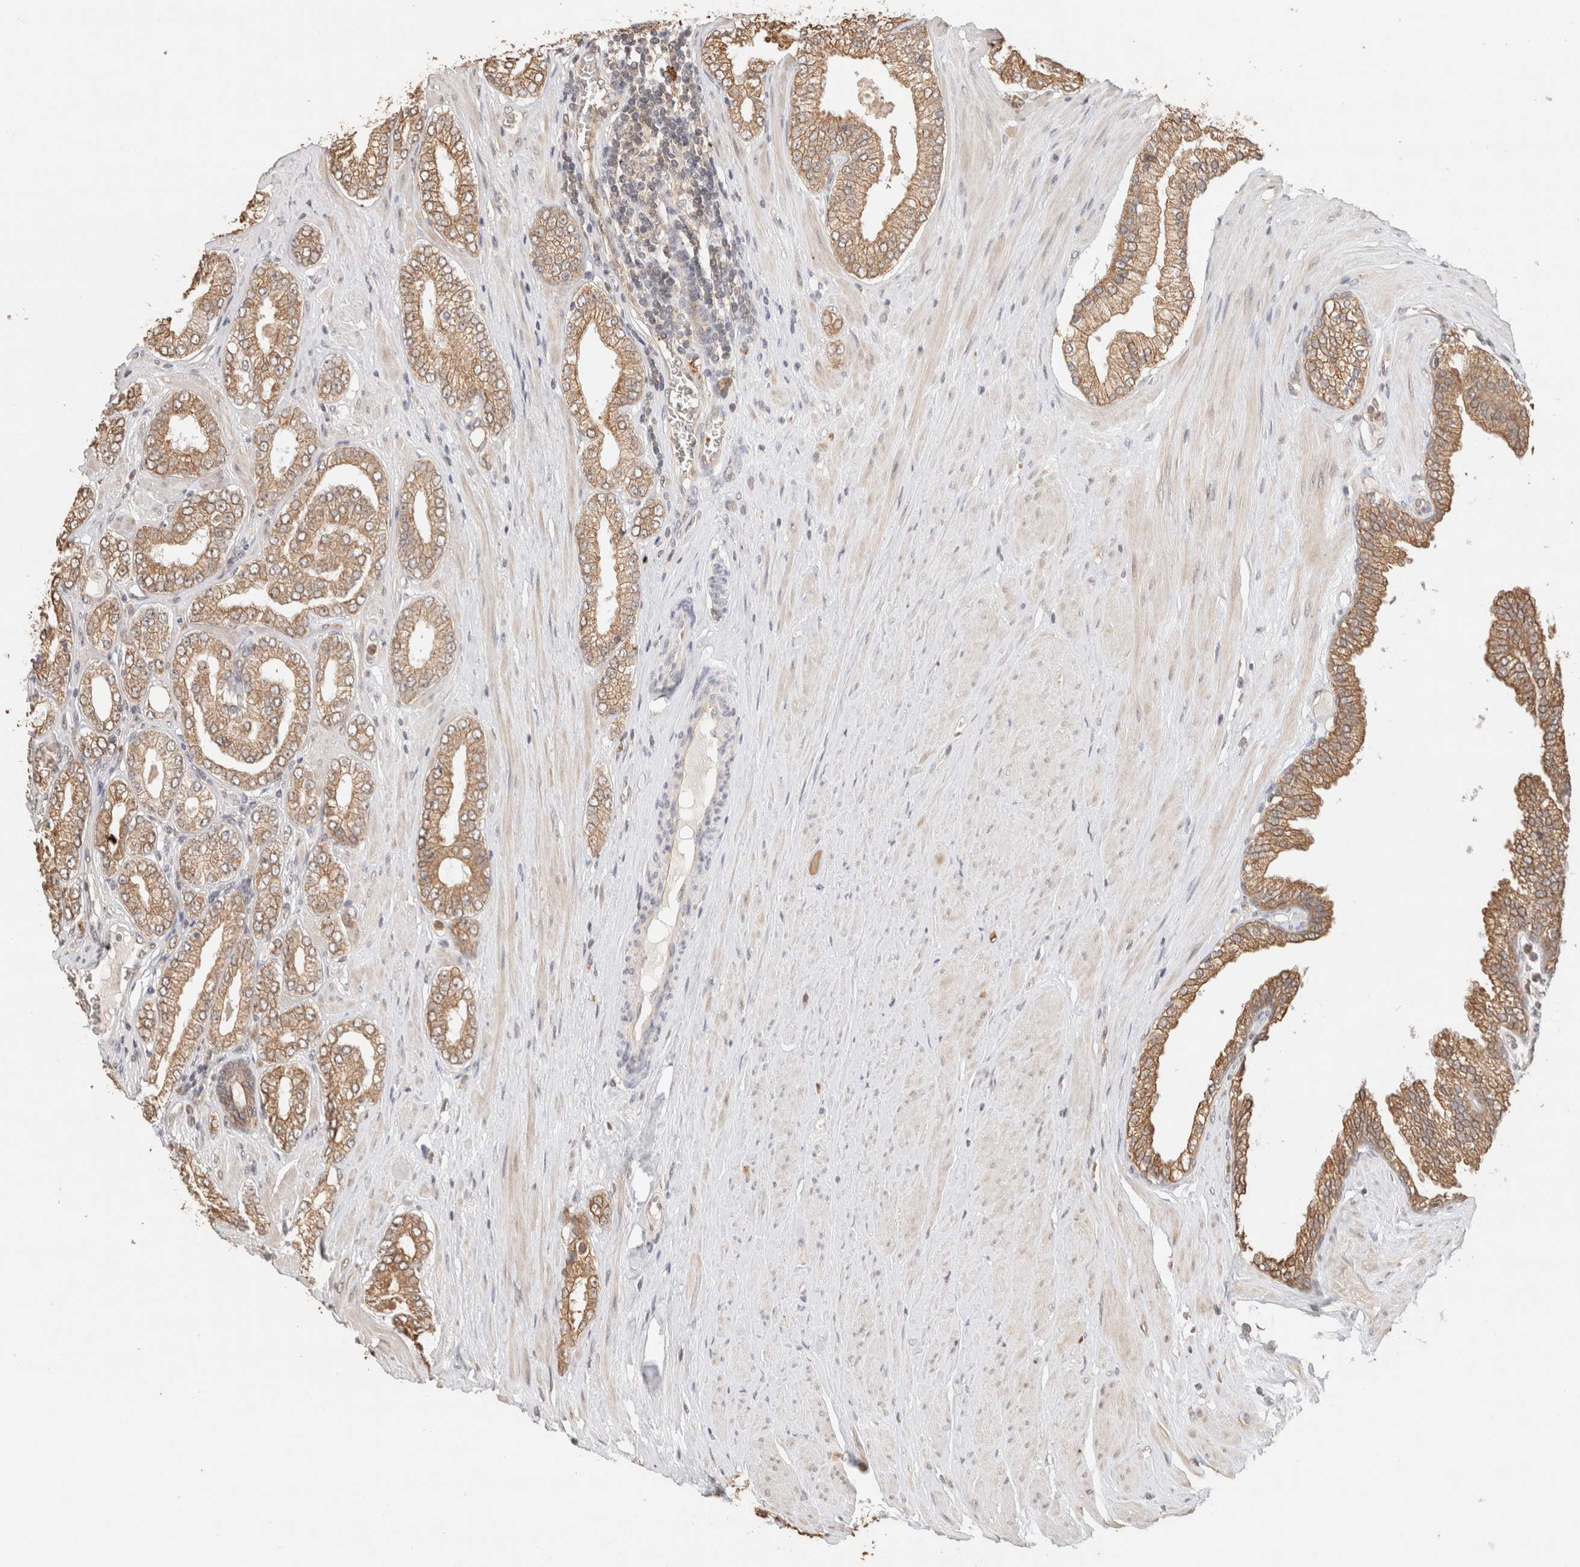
{"staining": {"intensity": "moderate", "quantity": ">75%", "location": "cytoplasmic/membranous"}, "tissue": "prostate cancer", "cell_type": "Tumor cells", "image_type": "cancer", "snomed": [{"axis": "morphology", "description": "Adenocarcinoma, Low grade"}, {"axis": "topography", "description": "Prostate"}], "caption": "This is an image of immunohistochemistry (IHC) staining of prostate cancer, which shows moderate expression in the cytoplasmic/membranous of tumor cells.", "gene": "CA13", "patient": {"sex": "male", "age": 62}}